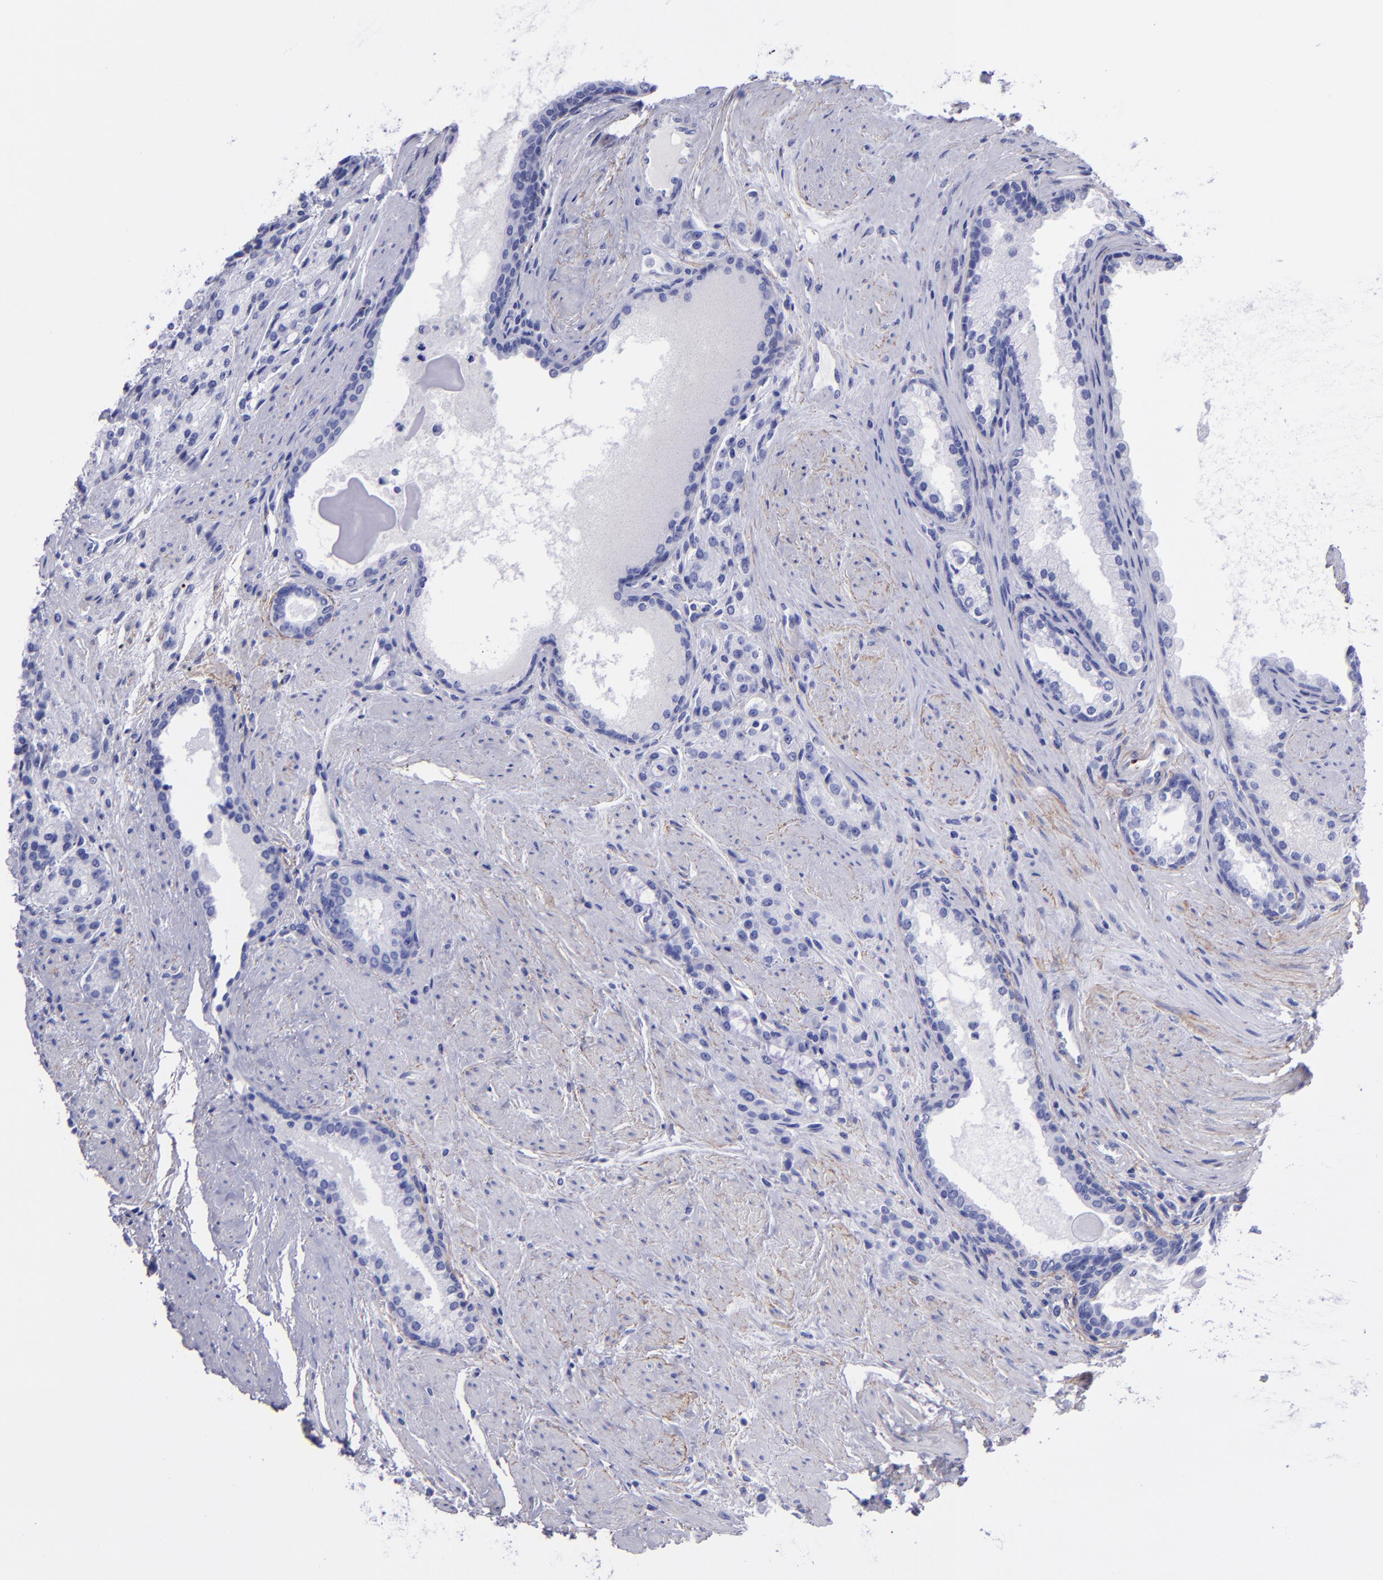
{"staining": {"intensity": "negative", "quantity": "none", "location": "none"}, "tissue": "prostate cancer", "cell_type": "Tumor cells", "image_type": "cancer", "snomed": [{"axis": "morphology", "description": "Adenocarcinoma, Medium grade"}, {"axis": "topography", "description": "Prostate"}], "caption": "There is no significant expression in tumor cells of prostate cancer. The staining is performed using DAB brown chromogen with nuclei counter-stained in using hematoxylin.", "gene": "EFCAB13", "patient": {"sex": "male", "age": 72}}